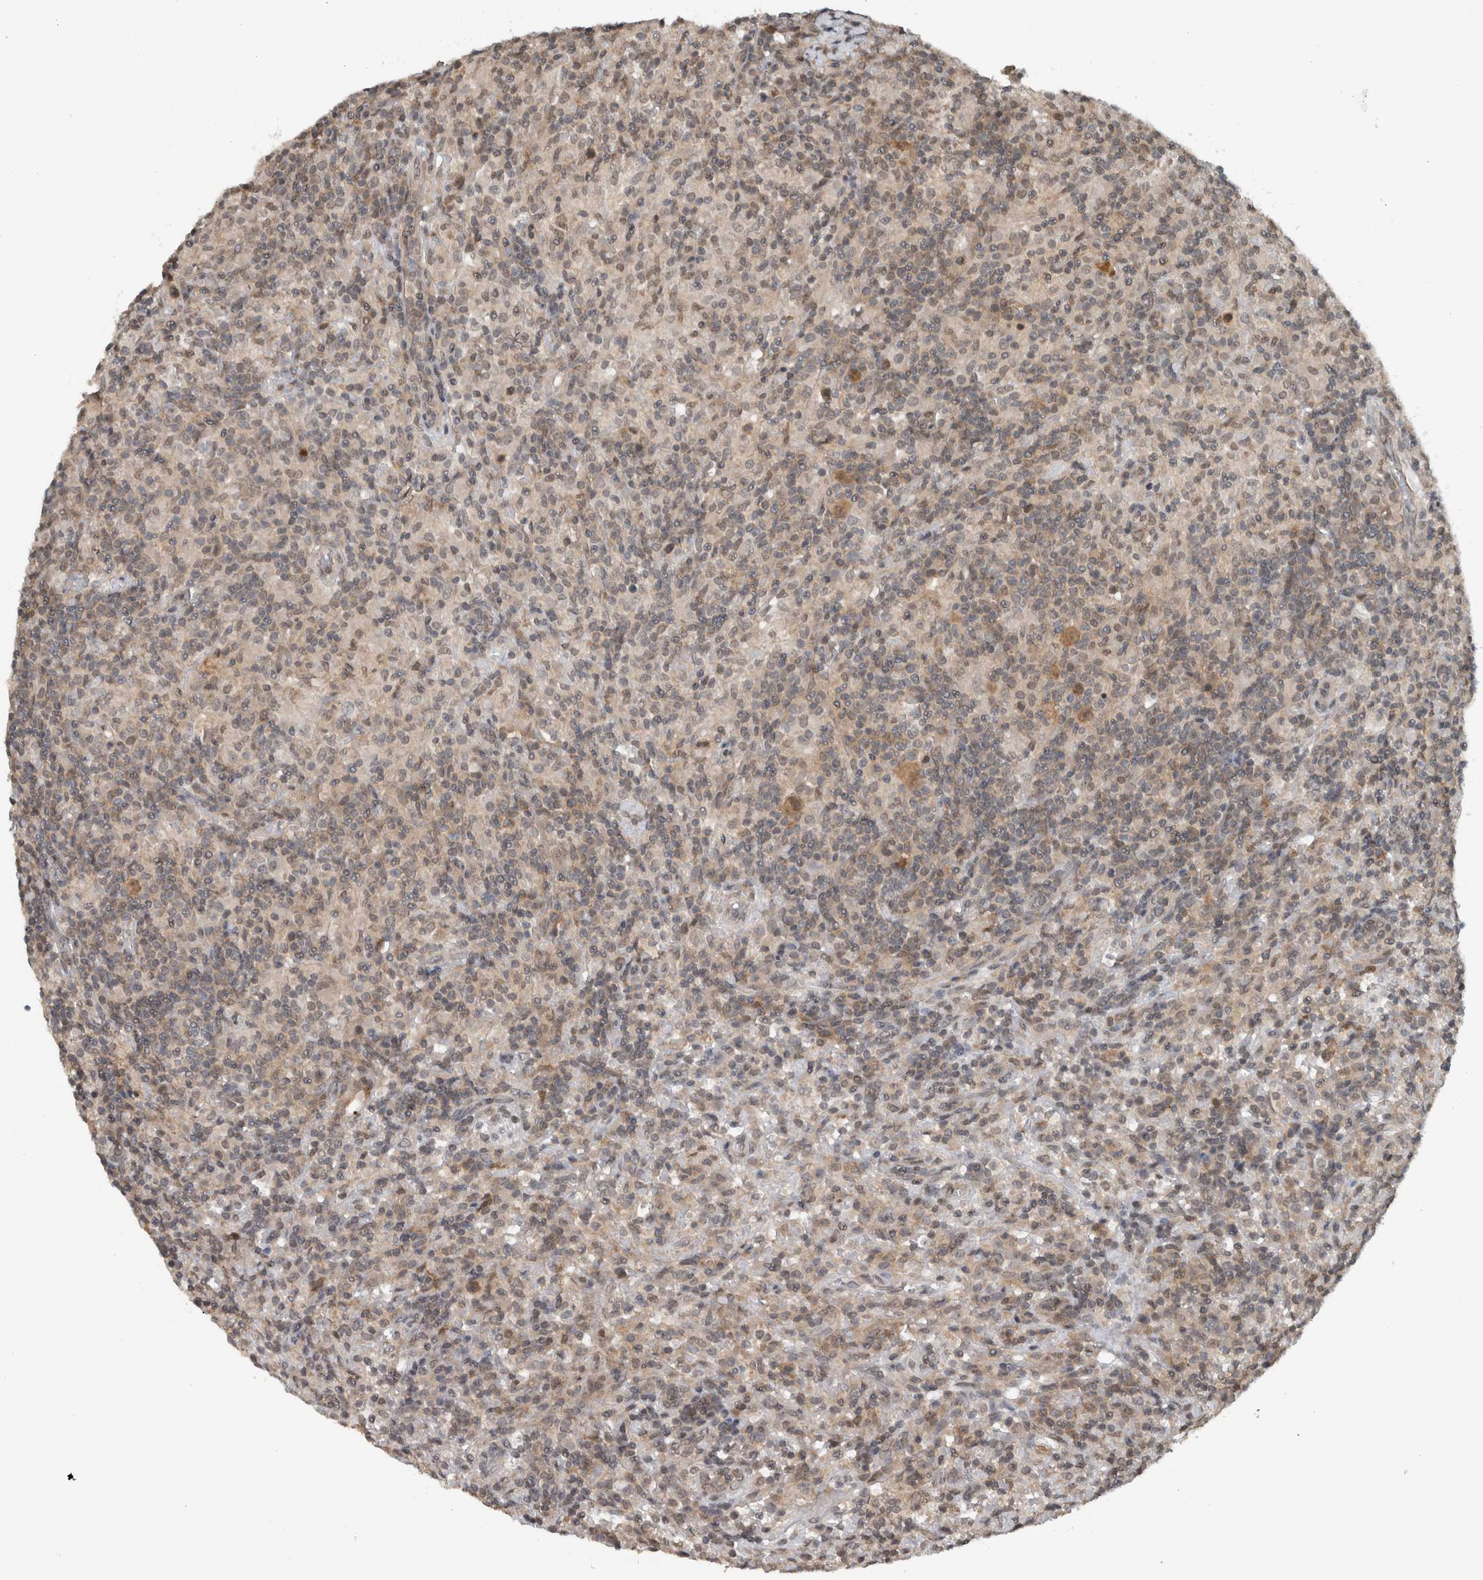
{"staining": {"intensity": "moderate", "quantity": ">75%", "location": "cytoplasmic/membranous"}, "tissue": "lymphoma", "cell_type": "Tumor cells", "image_type": "cancer", "snomed": [{"axis": "morphology", "description": "Hodgkin's disease, NOS"}, {"axis": "topography", "description": "Lymph node"}], "caption": "Protein expression analysis of Hodgkin's disease shows moderate cytoplasmic/membranous positivity in about >75% of tumor cells. Immunohistochemistry stains the protein in brown and the nuclei are stained blue.", "gene": "SPAG7", "patient": {"sex": "male", "age": 70}}